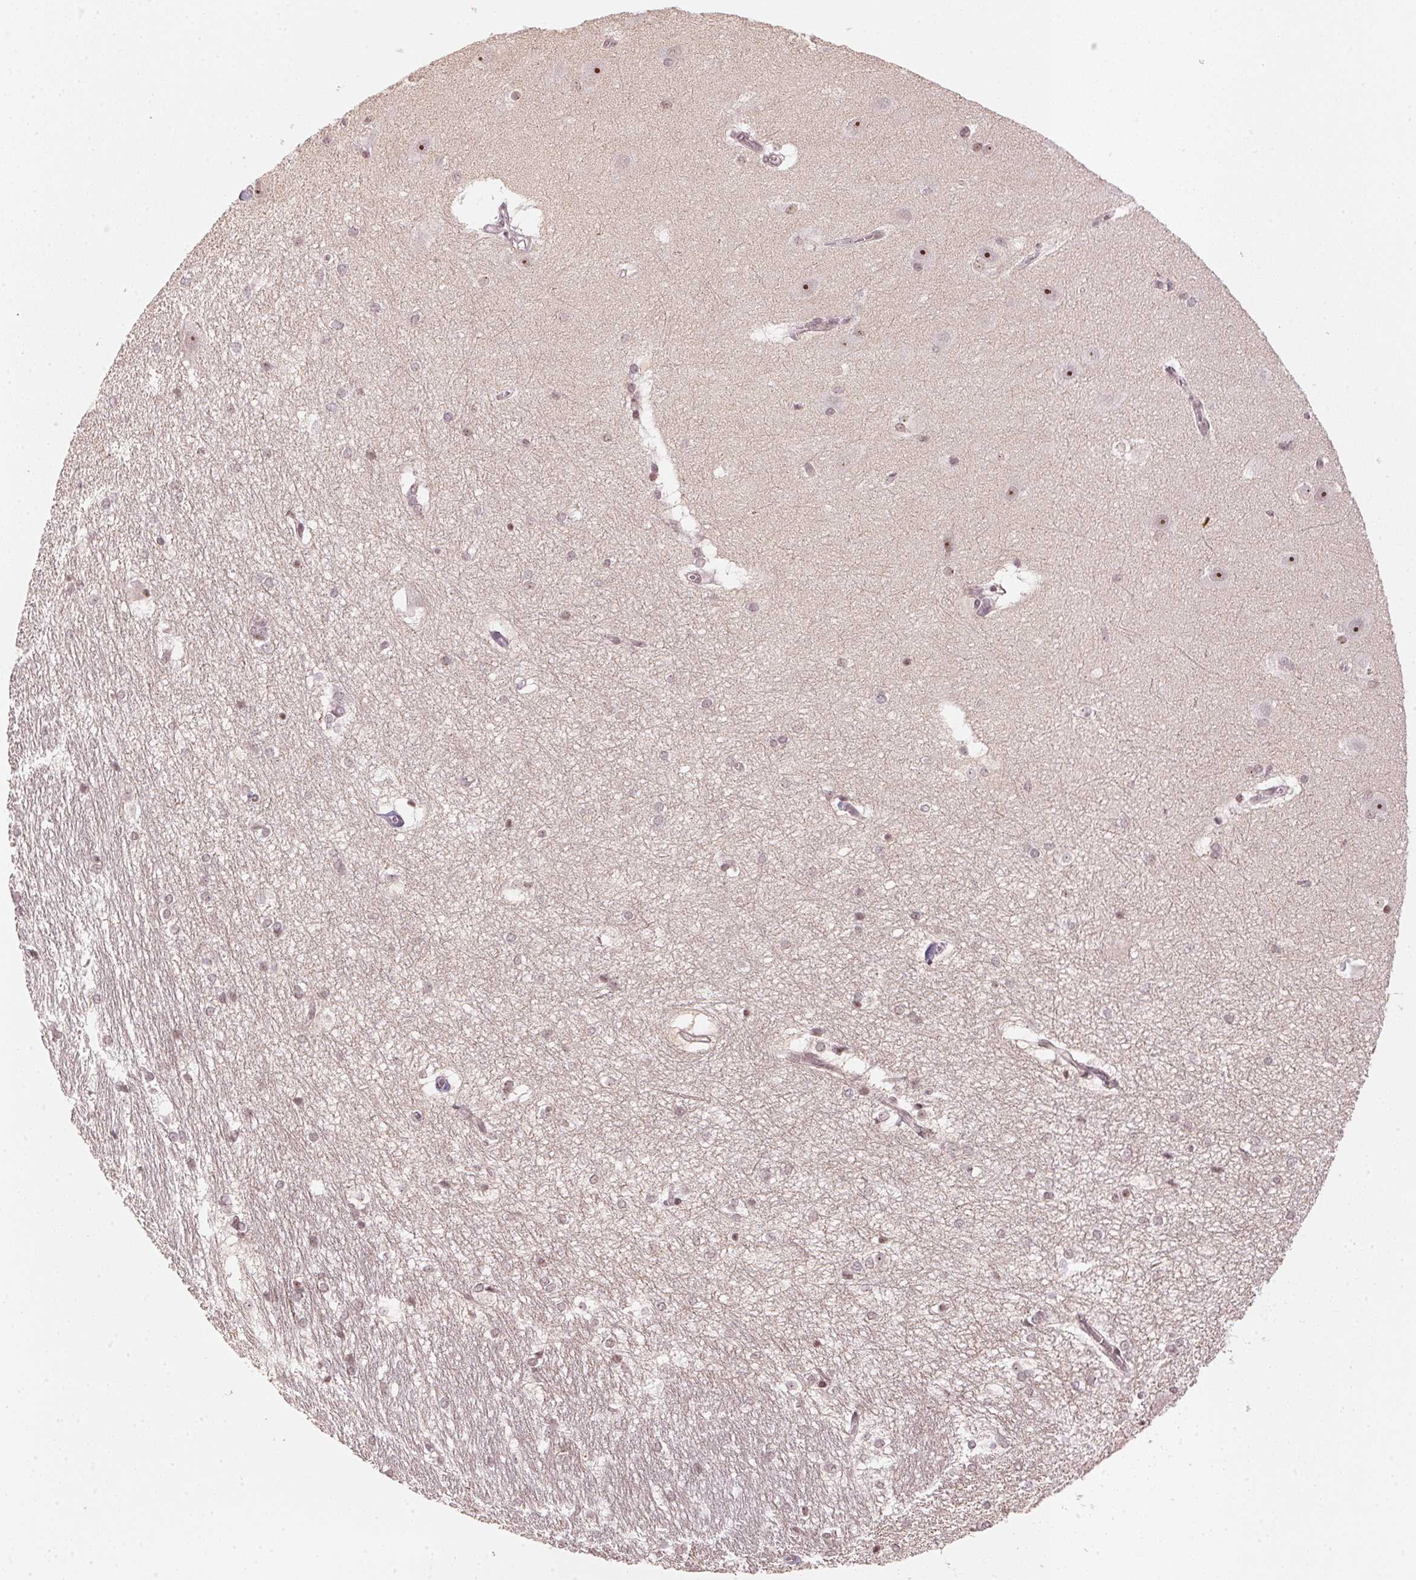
{"staining": {"intensity": "moderate", "quantity": "<25%", "location": "nuclear"}, "tissue": "hippocampus", "cell_type": "Glial cells", "image_type": "normal", "snomed": [{"axis": "morphology", "description": "Normal tissue, NOS"}, {"axis": "topography", "description": "Cerebral cortex"}, {"axis": "topography", "description": "Hippocampus"}], "caption": "Hippocampus stained for a protein (brown) reveals moderate nuclear positive expression in about <25% of glial cells.", "gene": "KAT6A", "patient": {"sex": "female", "age": 19}}